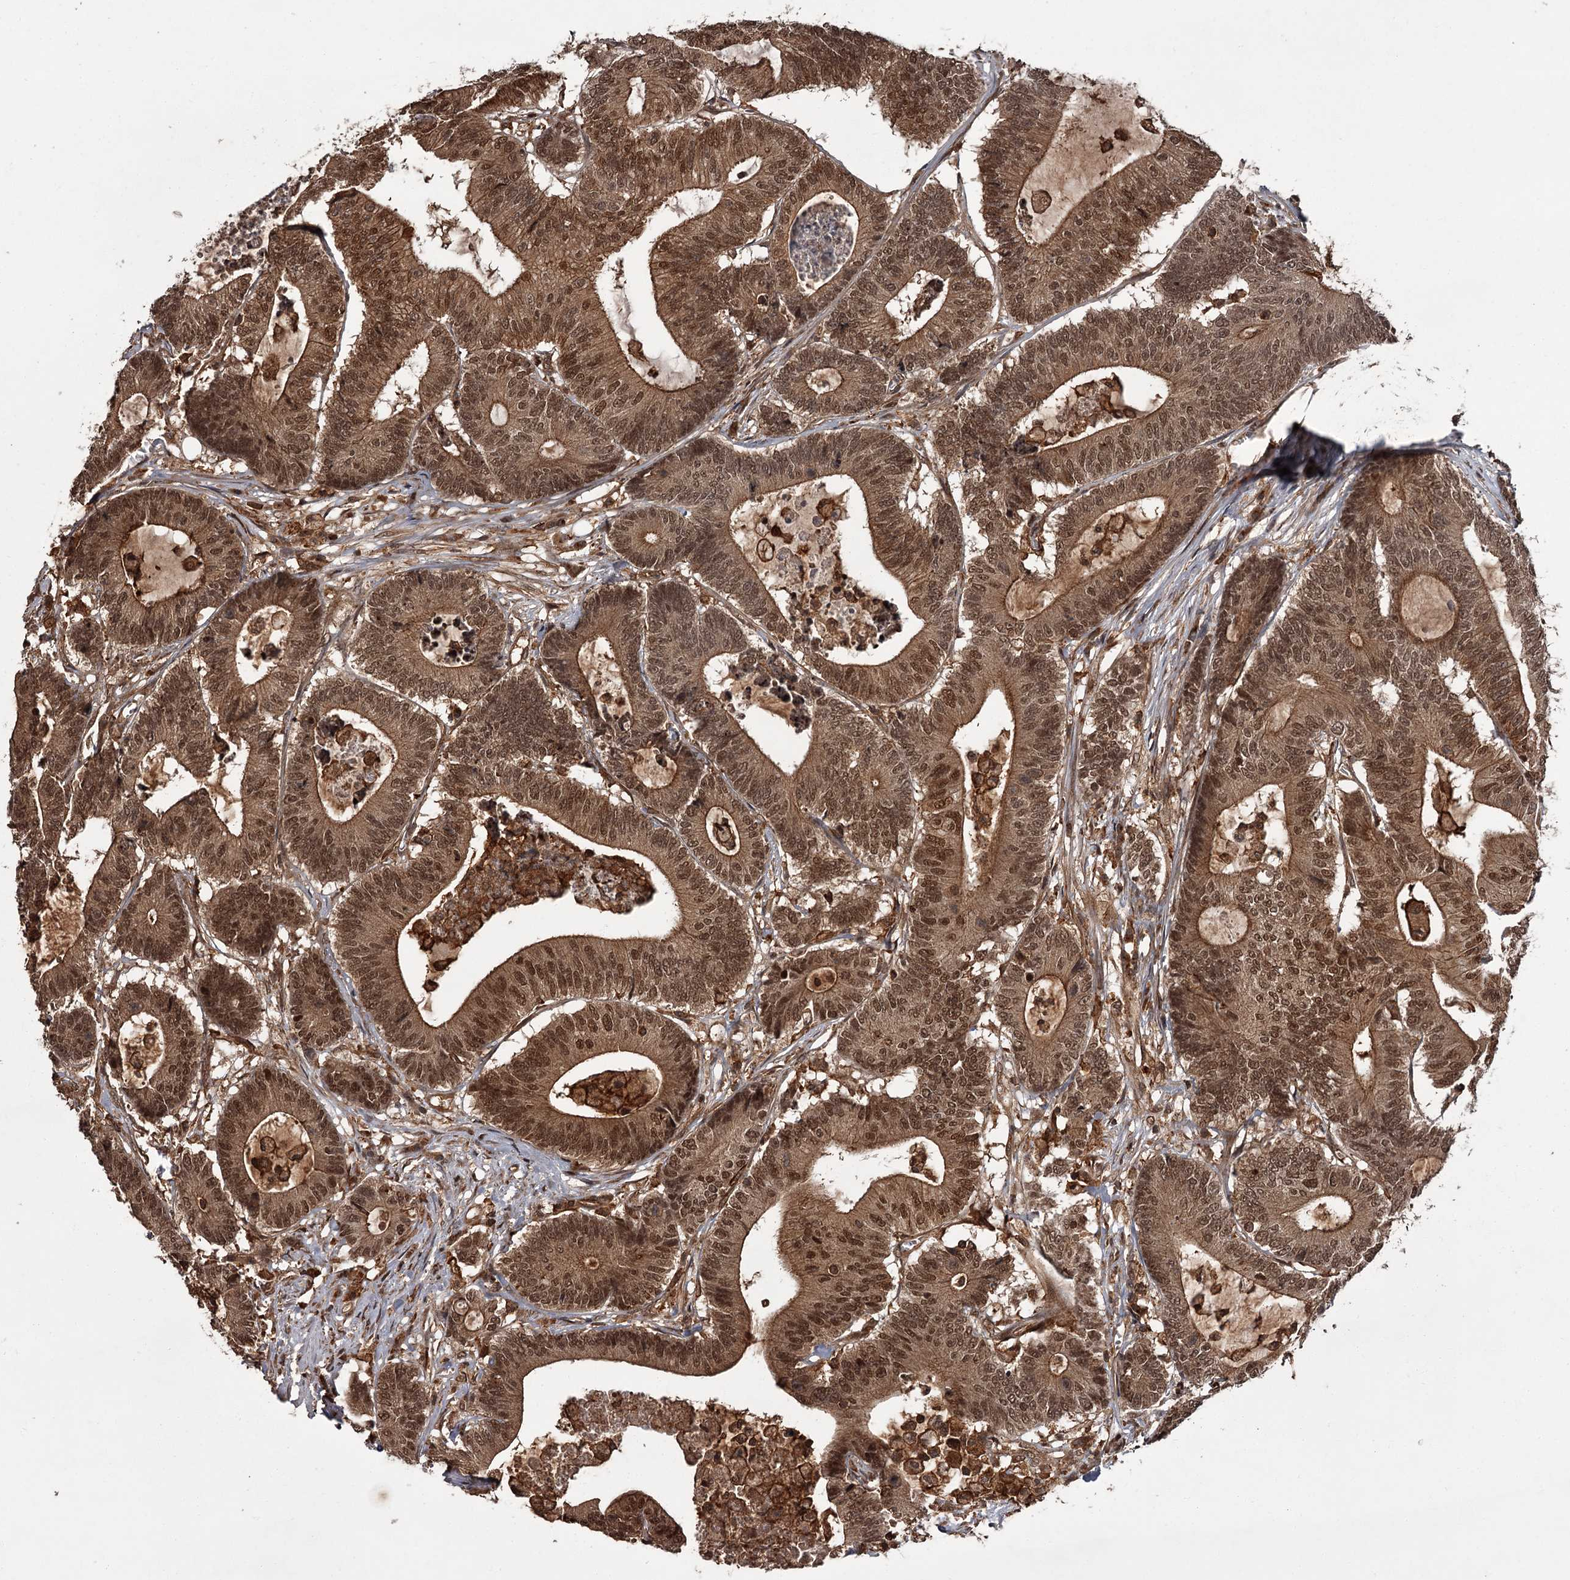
{"staining": {"intensity": "moderate", "quantity": ">75%", "location": "cytoplasmic/membranous,nuclear"}, "tissue": "colorectal cancer", "cell_type": "Tumor cells", "image_type": "cancer", "snomed": [{"axis": "morphology", "description": "Adenocarcinoma, NOS"}, {"axis": "topography", "description": "Colon"}], "caption": "The image shows staining of colorectal adenocarcinoma, revealing moderate cytoplasmic/membranous and nuclear protein expression (brown color) within tumor cells.", "gene": "TBC1D23", "patient": {"sex": "female", "age": 84}}